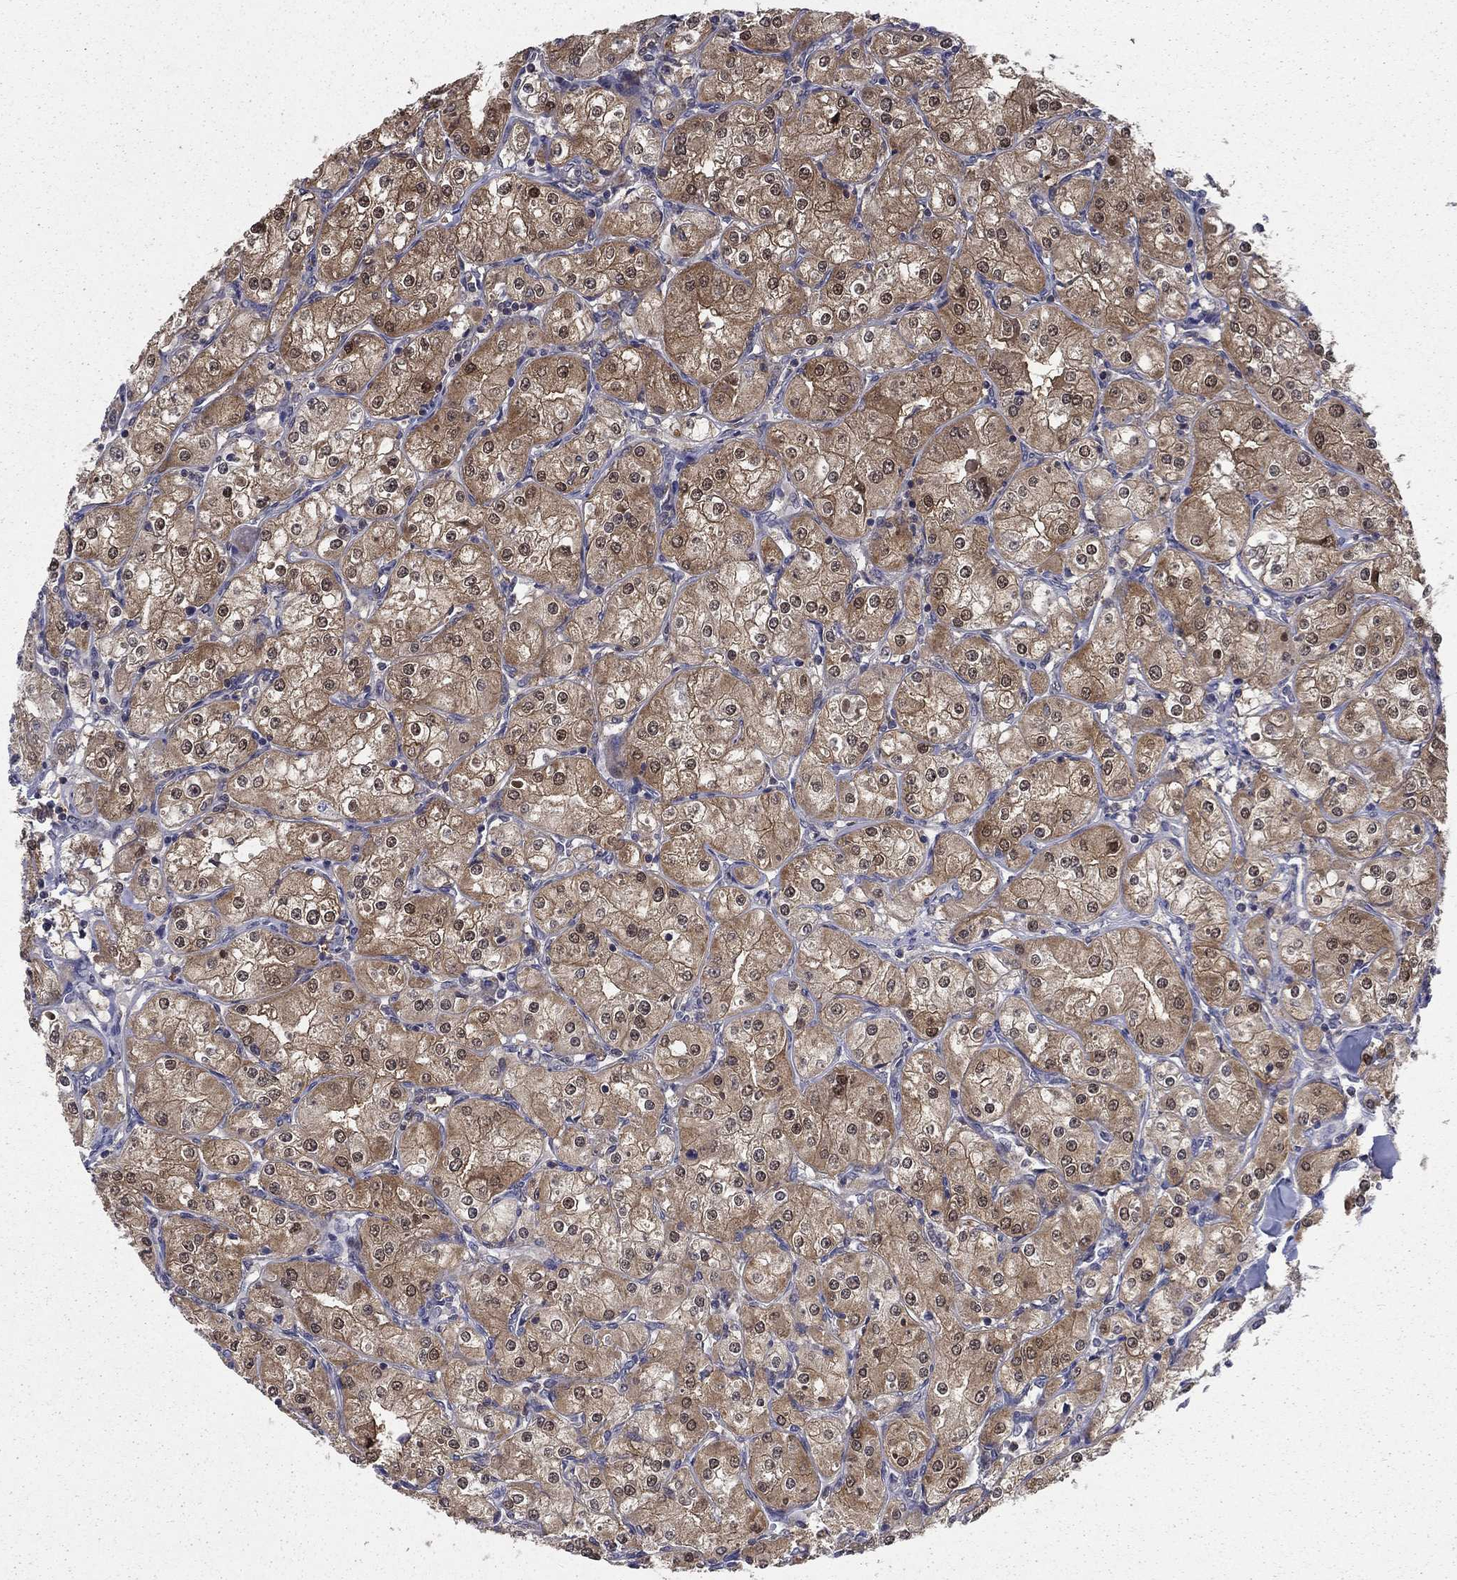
{"staining": {"intensity": "moderate", "quantity": ">75%", "location": "cytoplasmic/membranous,nuclear"}, "tissue": "renal cancer", "cell_type": "Tumor cells", "image_type": "cancer", "snomed": [{"axis": "morphology", "description": "Adenocarcinoma, NOS"}, {"axis": "topography", "description": "Kidney"}], "caption": "Immunohistochemistry (IHC) histopathology image of neoplastic tissue: renal adenocarcinoma stained using immunohistochemistry displays medium levels of moderate protein expression localized specifically in the cytoplasmic/membranous and nuclear of tumor cells, appearing as a cytoplasmic/membranous and nuclear brown color.", "gene": "NIT2", "patient": {"sex": "male", "age": 77}}